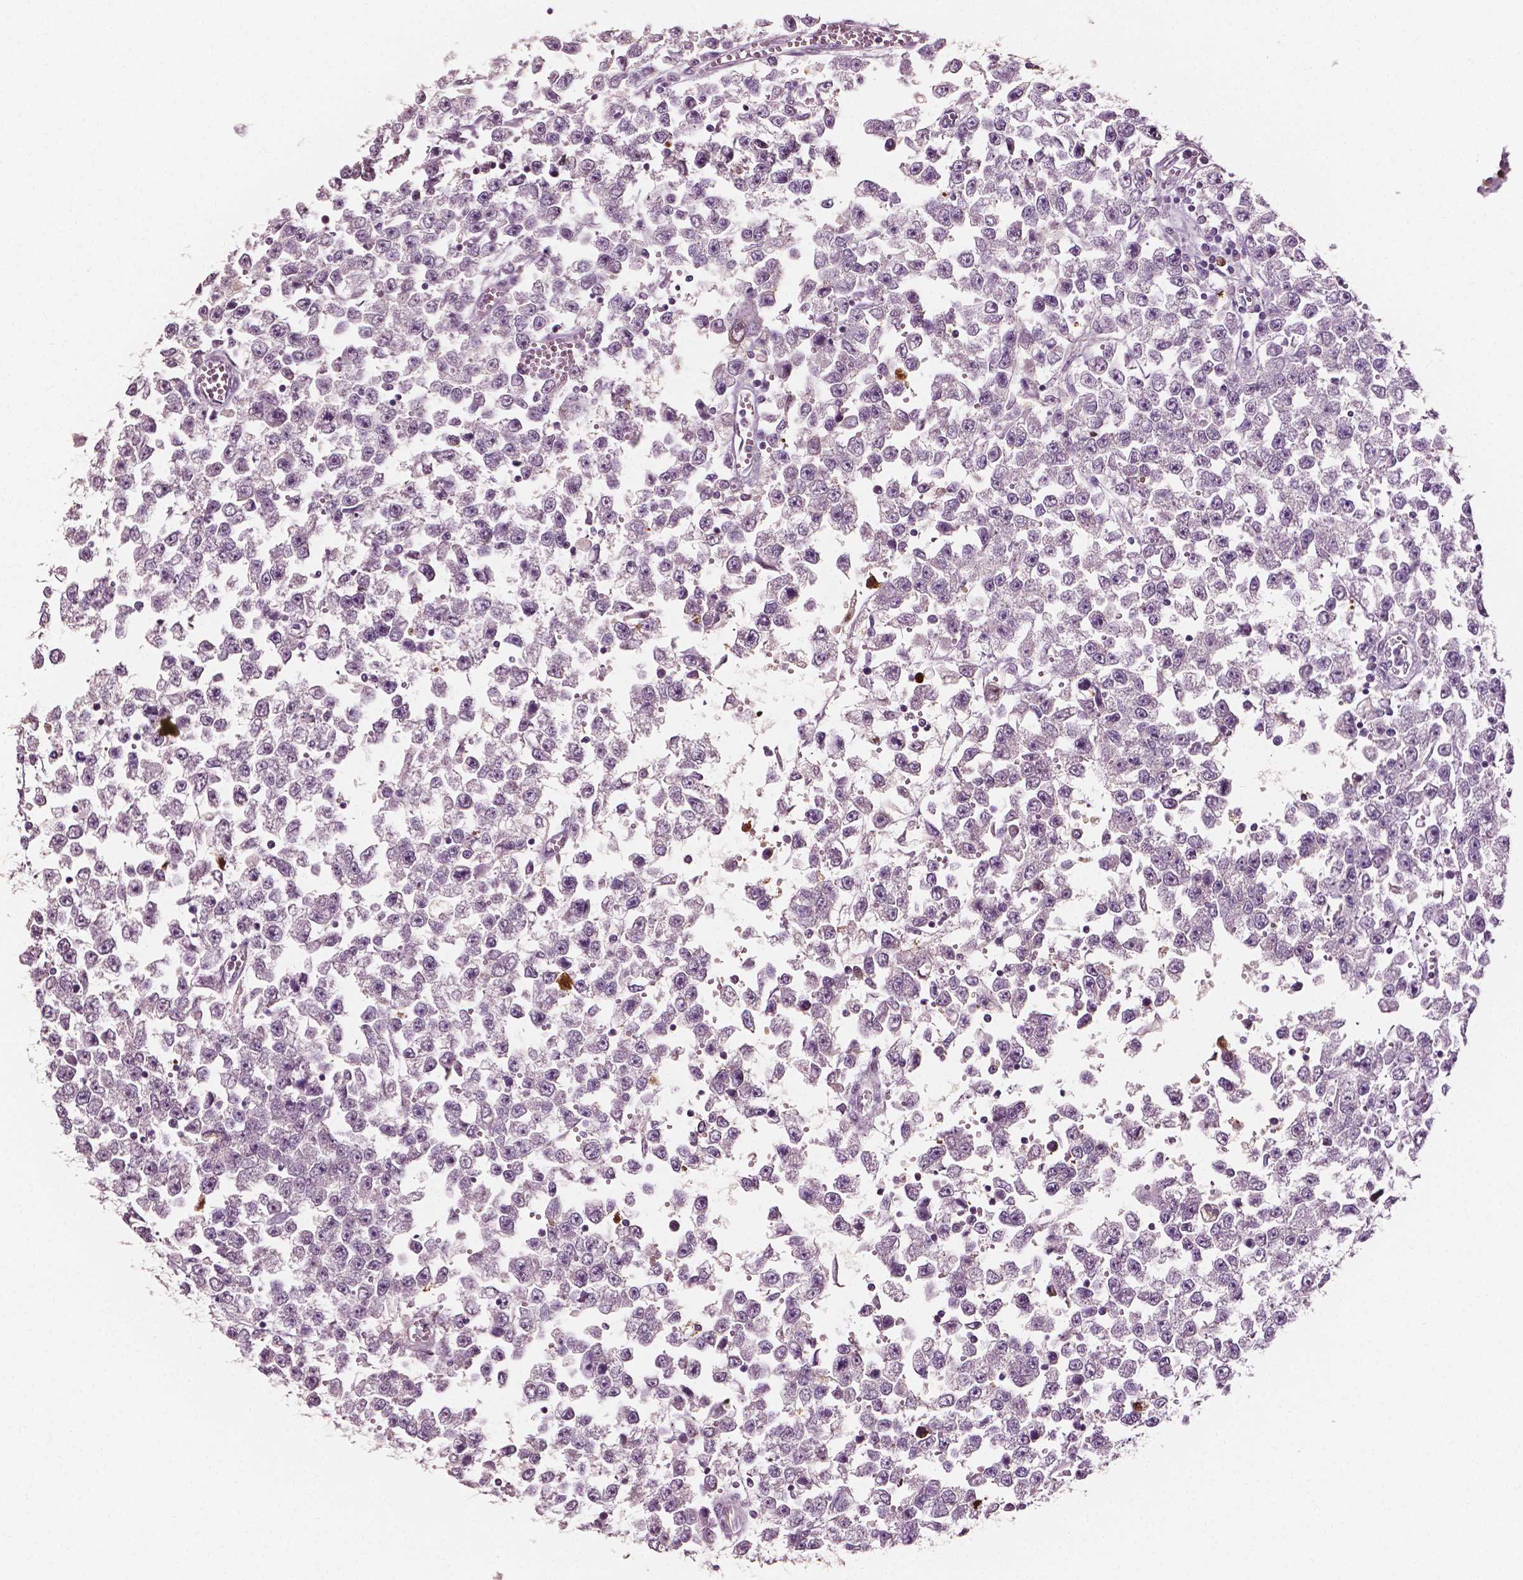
{"staining": {"intensity": "negative", "quantity": "none", "location": "none"}, "tissue": "testis cancer", "cell_type": "Tumor cells", "image_type": "cancer", "snomed": [{"axis": "morphology", "description": "Seminoma, NOS"}, {"axis": "topography", "description": "Testis"}], "caption": "Photomicrograph shows no protein expression in tumor cells of seminoma (testis) tissue.", "gene": "APOA4", "patient": {"sex": "male", "age": 34}}